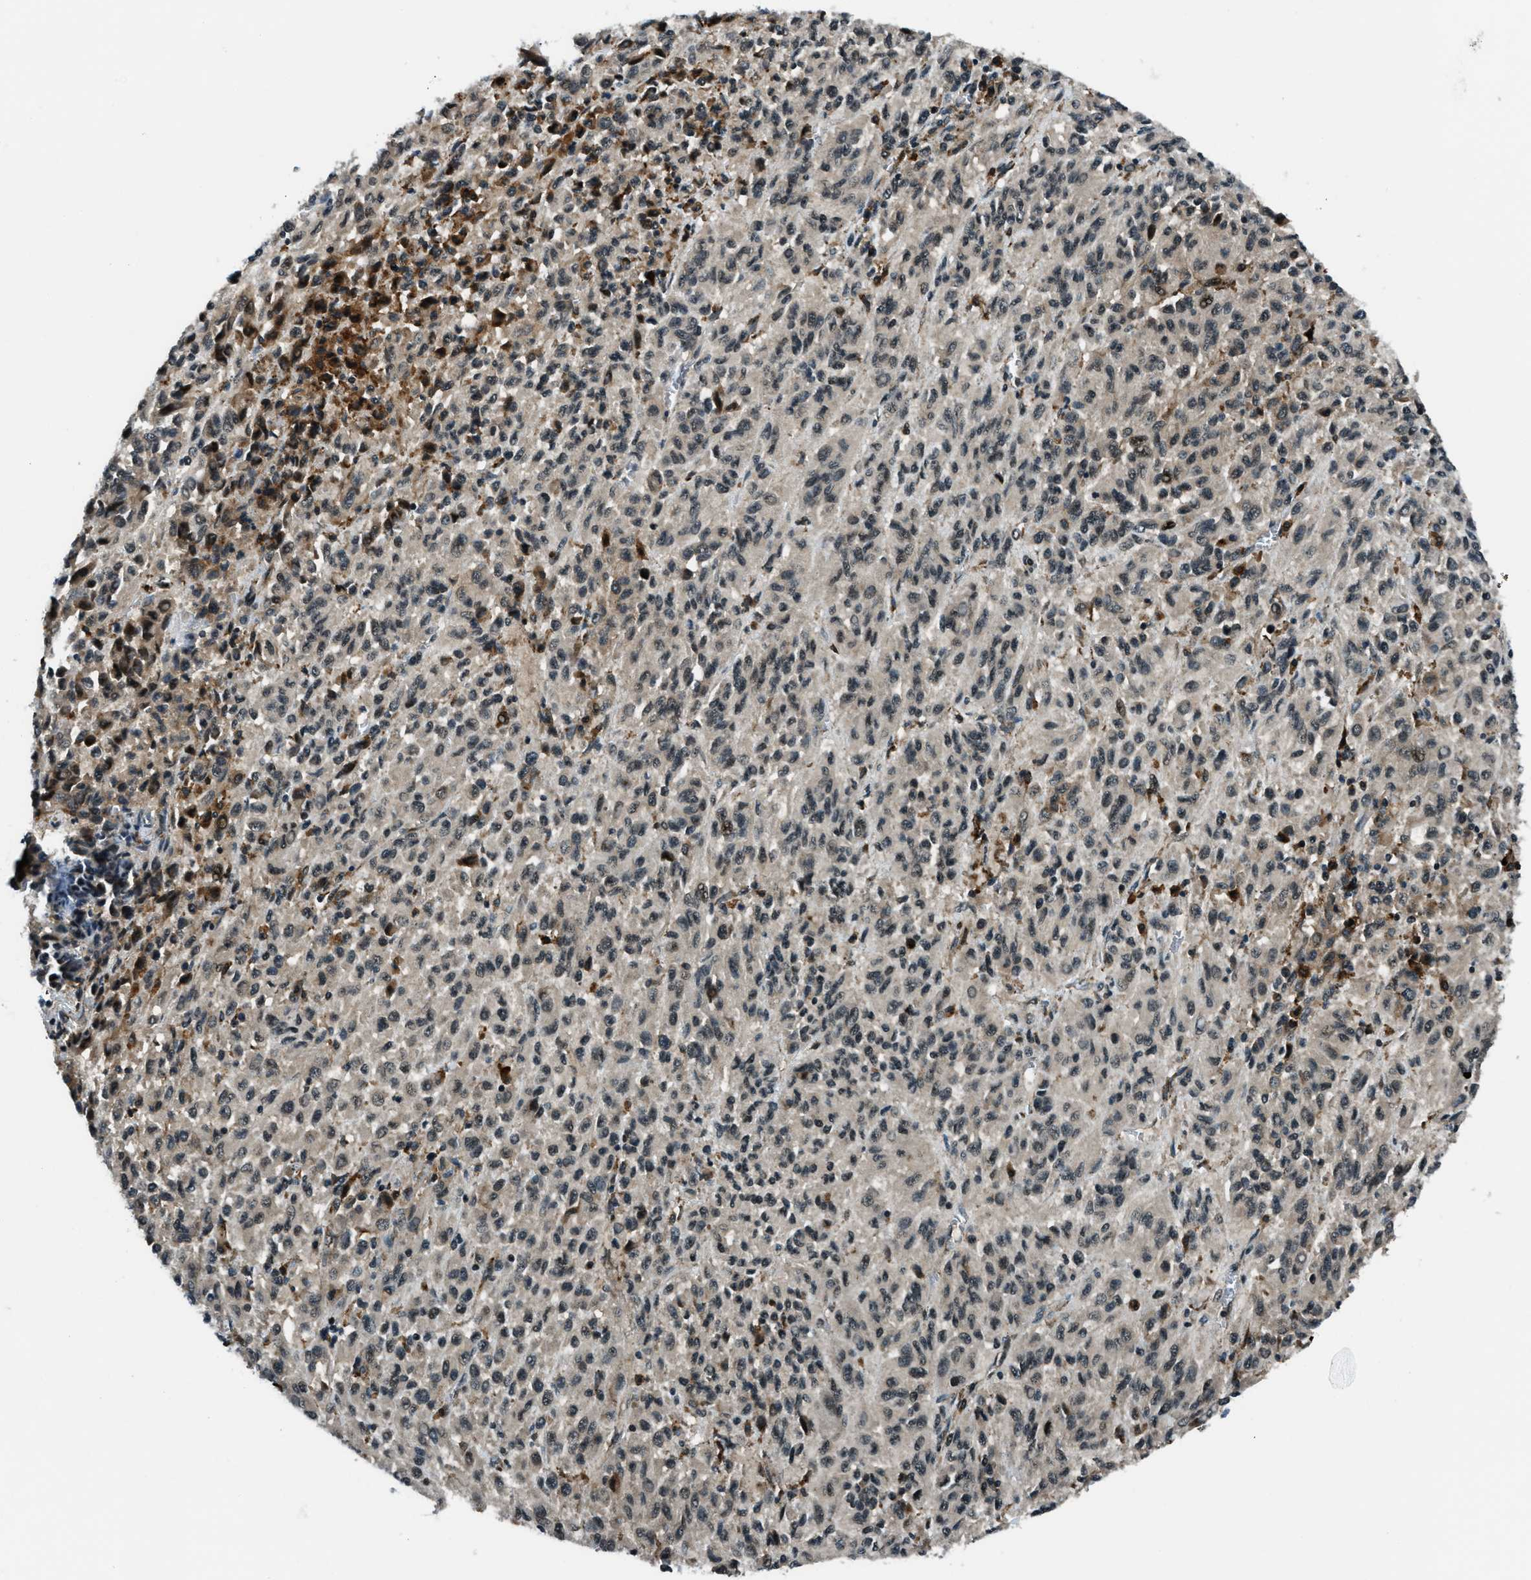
{"staining": {"intensity": "weak", "quantity": "<25%", "location": "nuclear"}, "tissue": "melanoma", "cell_type": "Tumor cells", "image_type": "cancer", "snomed": [{"axis": "morphology", "description": "Malignant melanoma, Metastatic site"}, {"axis": "topography", "description": "Lung"}], "caption": "This is an IHC photomicrograph of human melanoma. There is no staining in tumor cells.", "gene": "ACTL9", "patient": {"sex": "male", "age": 64}}